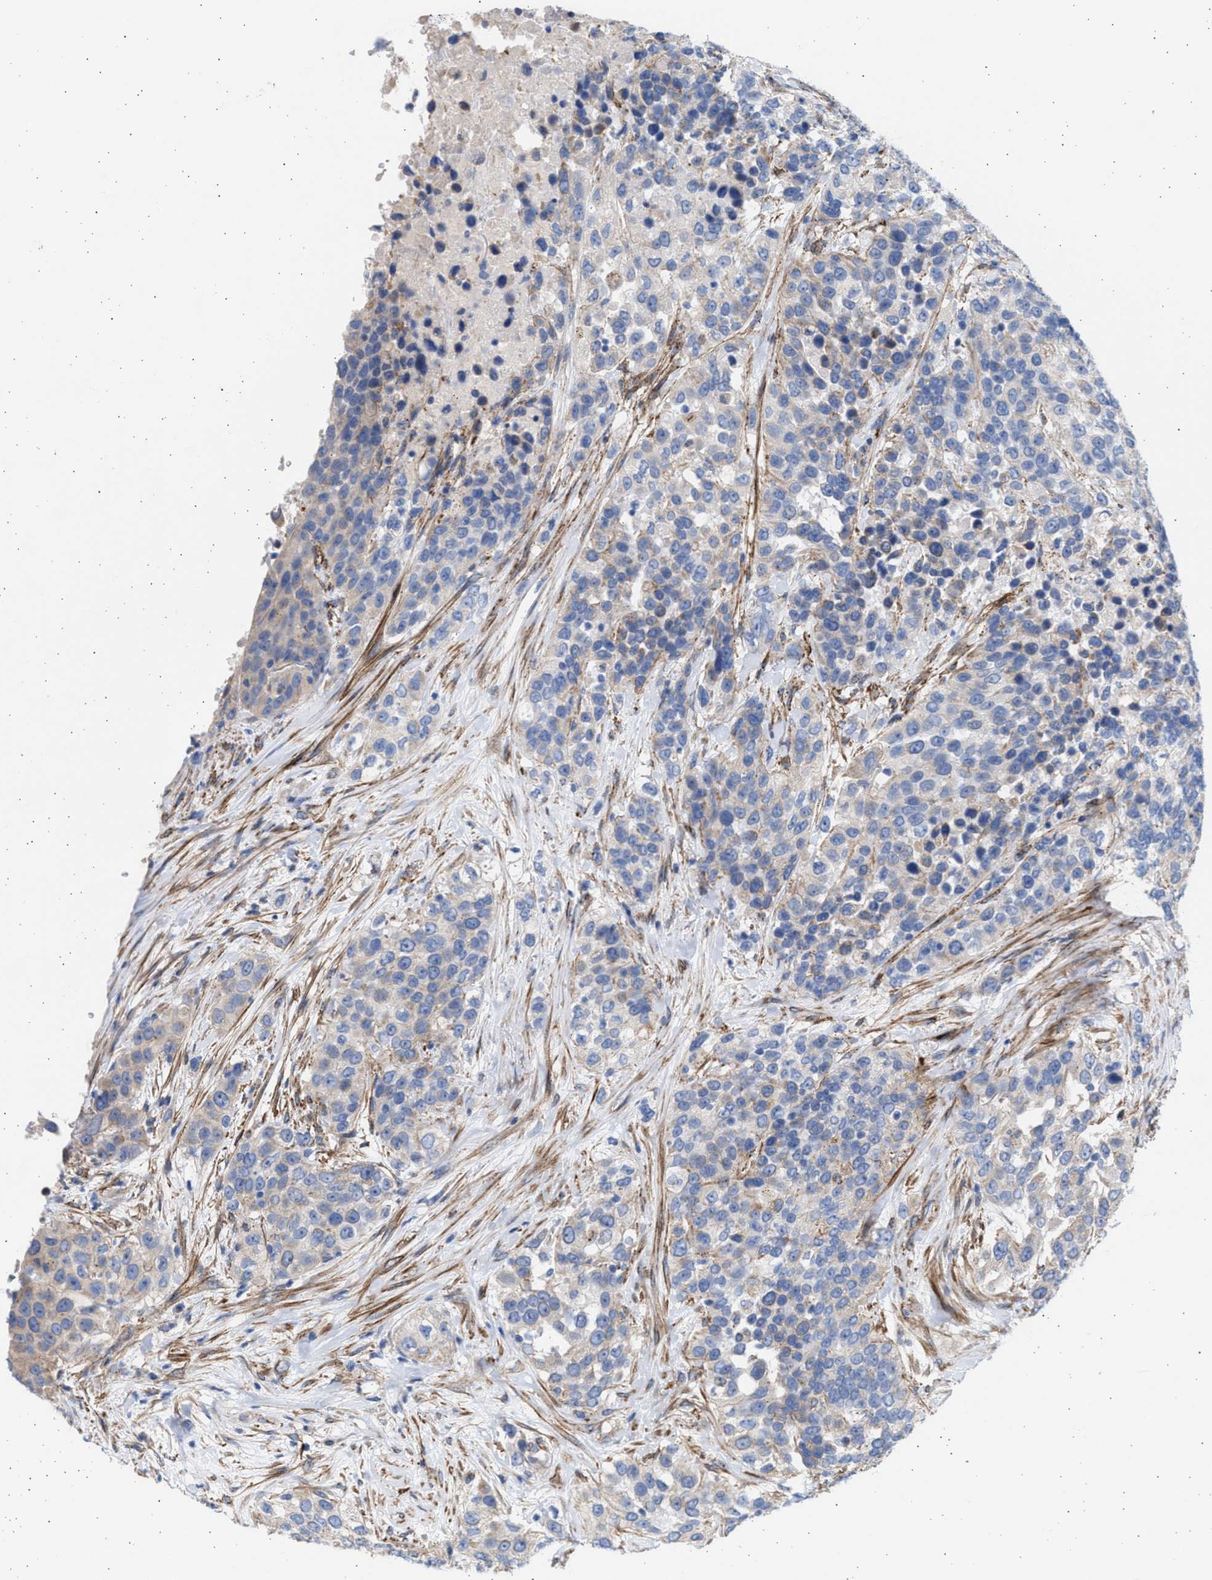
{"staining": {"intensity": "negative", "quantity": "none", "location": "none"}, "tissue": "urothelial cancer", "cell_type": "Tumor cells", "image_type": "cancer", "snomed": [{"axis": "morphology", "description": "Urothelial carcinoma, High grade"}, {"axis": "topography", "description": "Urinary bladder"}], "caption": "Tumor cells are negative for protein expression in human urothelial cancer.", "gene": "NBR1", "patient": {"sex": "female", "age": 80}}